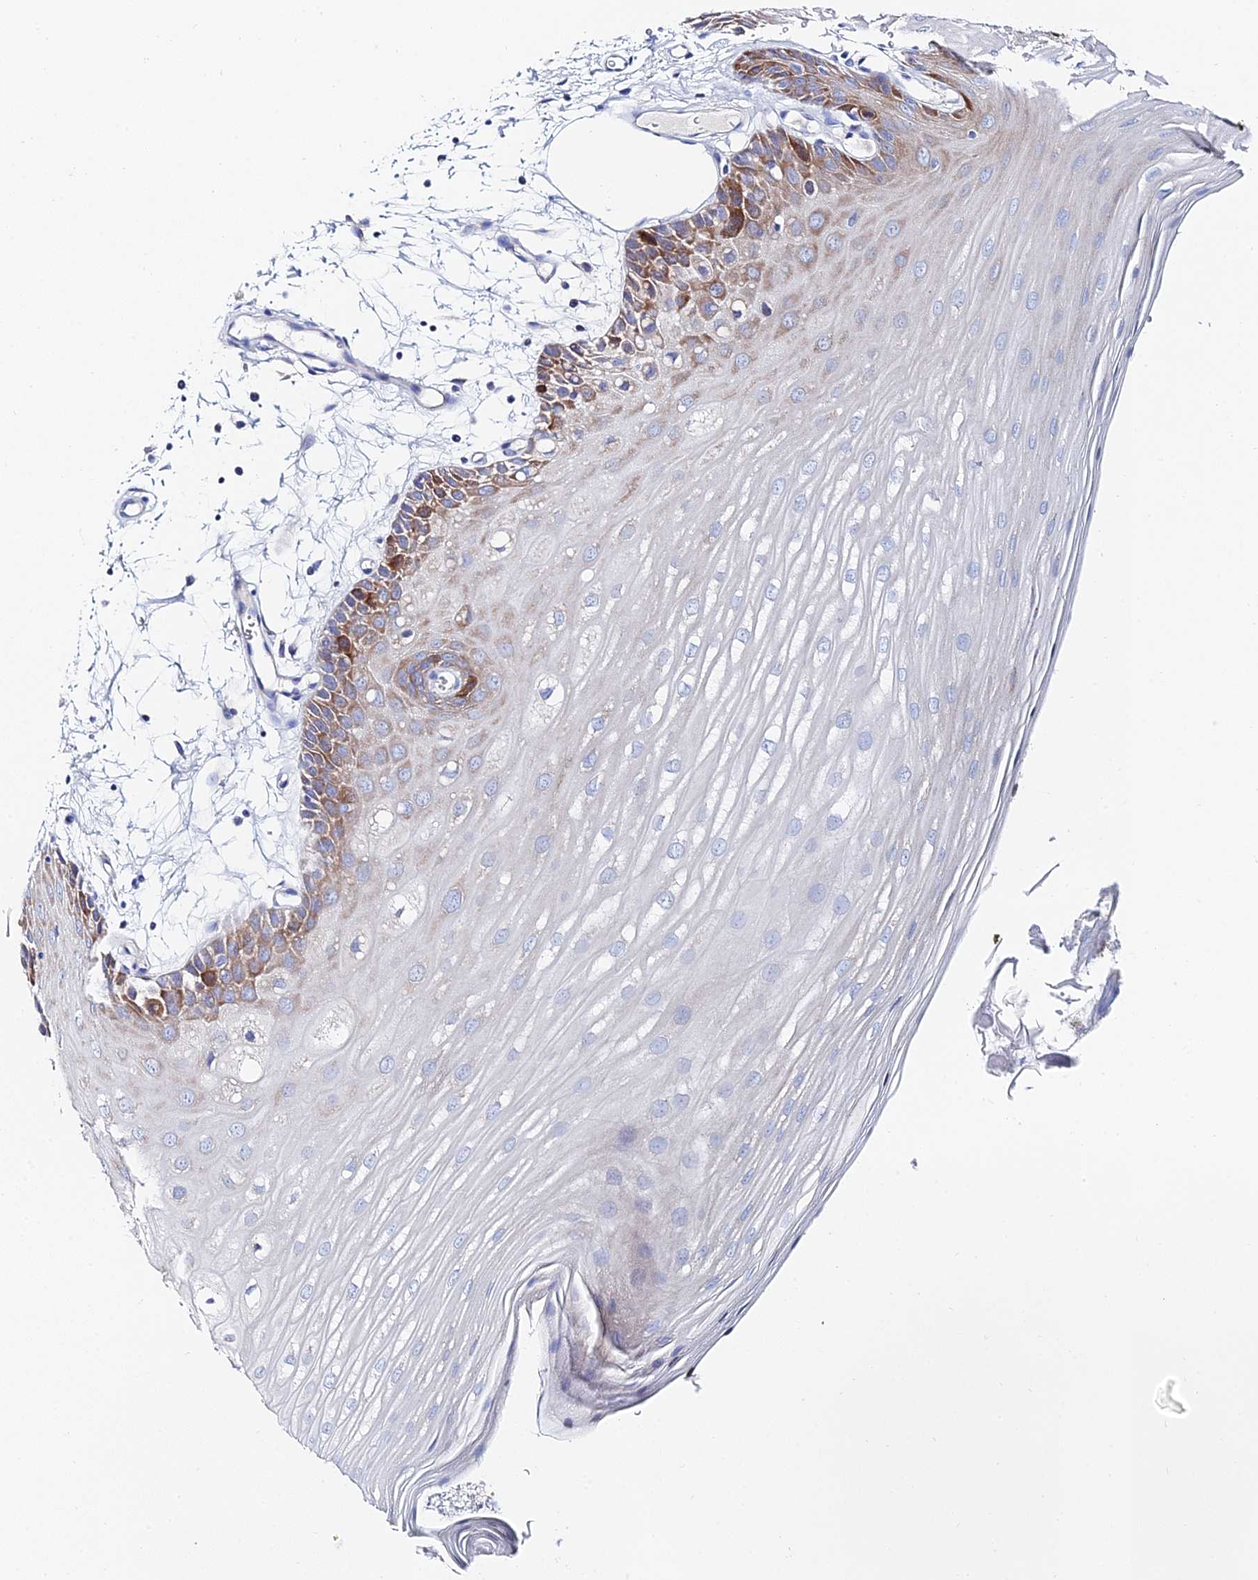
{"staining": {"intensity": "strong", "quantity": "<25%", "location": "cytoplasmic/membranous"}, "tissue": "oral mucosa", "cell_type": "Squamous epithelial cells", "image_type": "normal", "snomed": [{"axis": "morphology", "description": "Normal tissue, NOS"}, {"axis": "topography", "description": "Oral tissue"}, {"axis": "topography", "description": "Tounge, NOS"}], "caption": "DAB (3,3'-diaminobenzidine) immunohistochemical staining of normal oral mucosa exhibits strong cytoplasmic/membranous protein positivity in about <25% of squamous epithelial cells.", "gene": "PTTG1", "patient": {"sex": "female", "age": 73}}